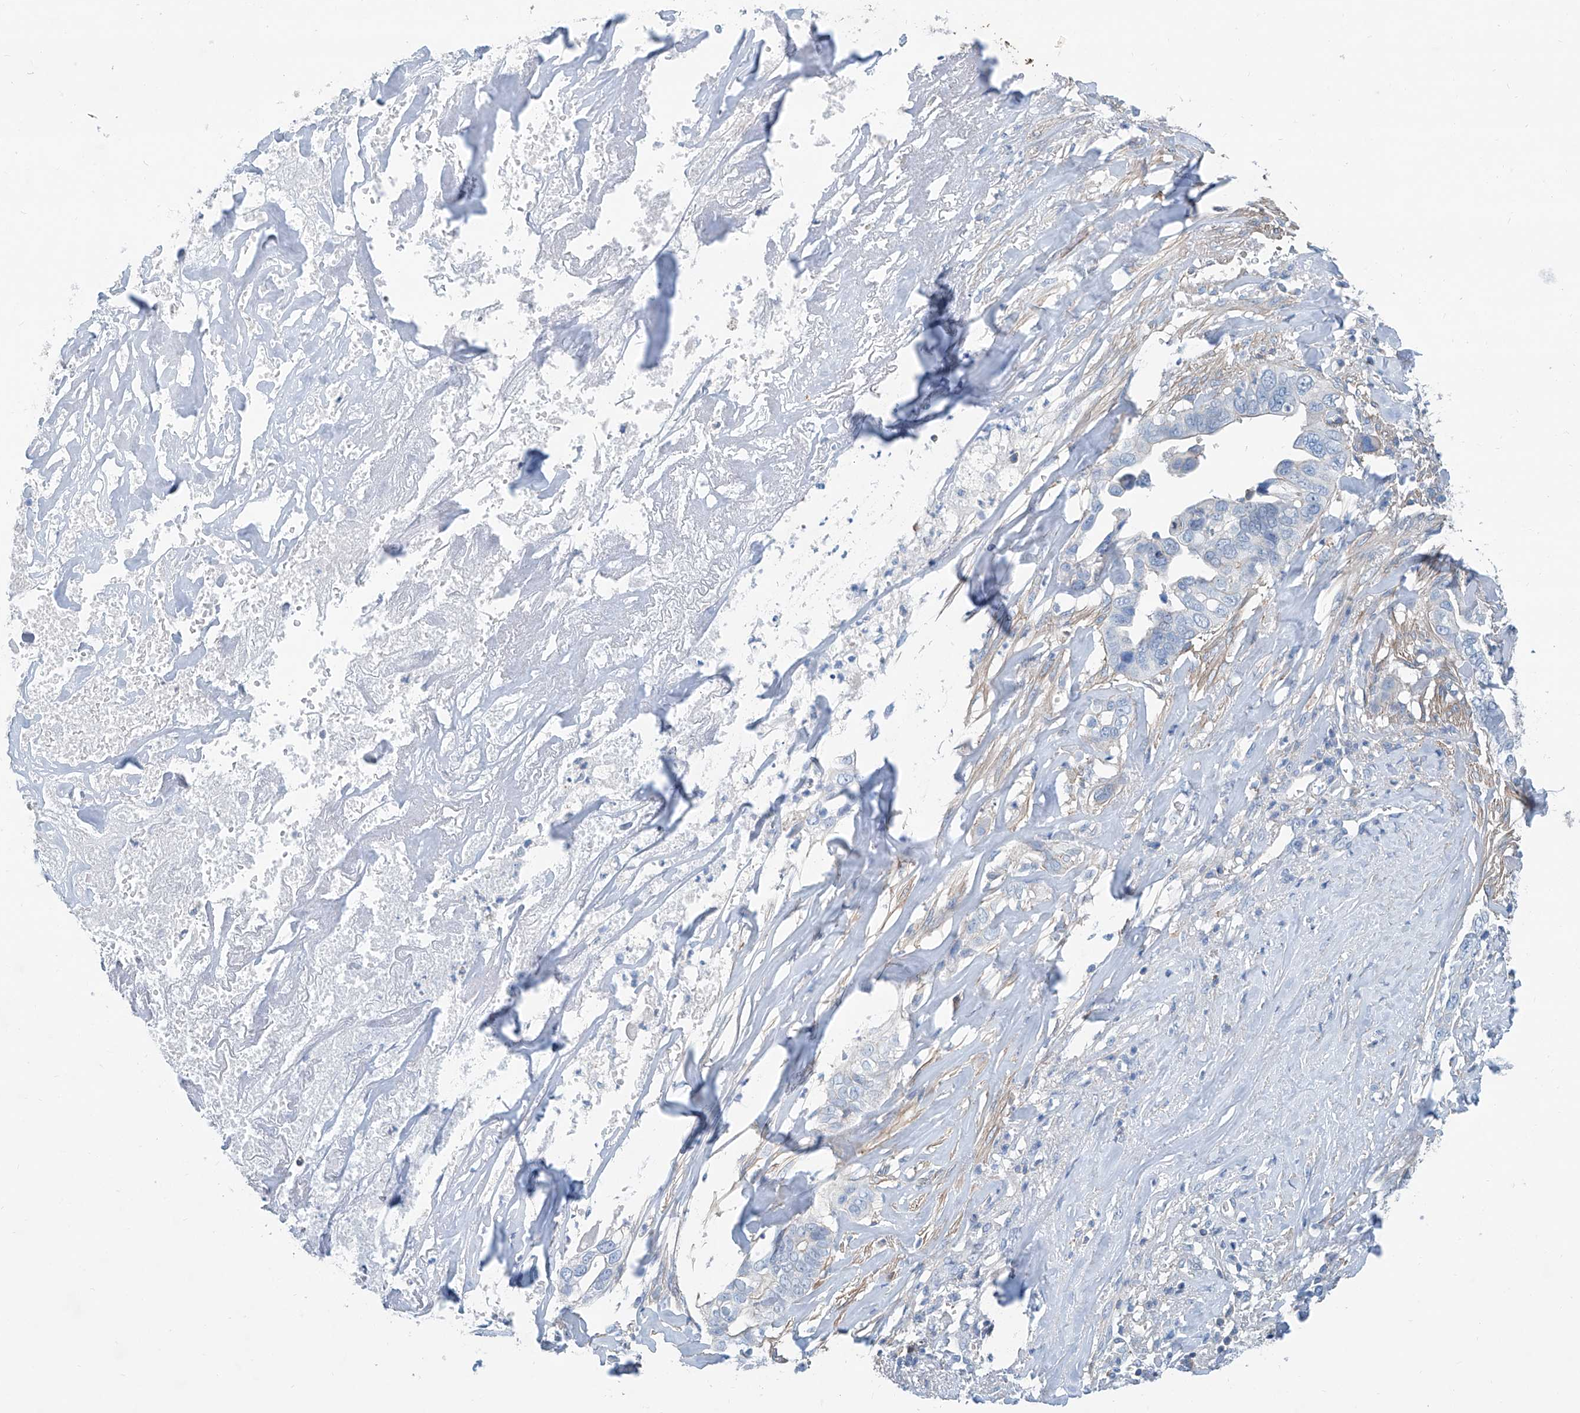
{"staining": {"intensity": "negative", "quantity": "none", "location": "none"}, "tissue": "liver cancer", "cell_type": "Tumor cells", "image_type": "cancer", "snomed": [{"axis": "morphology", "description": "Cholangiocarcinoma"}, {"axis": "topography", "description": "Liver"}], "caption": "There is no significant expression in tumor cells of liver cancer (cholangiocarcinoma).", "gene": "ANKRD34A", "patient": {"sex": "female", "age": 79}}